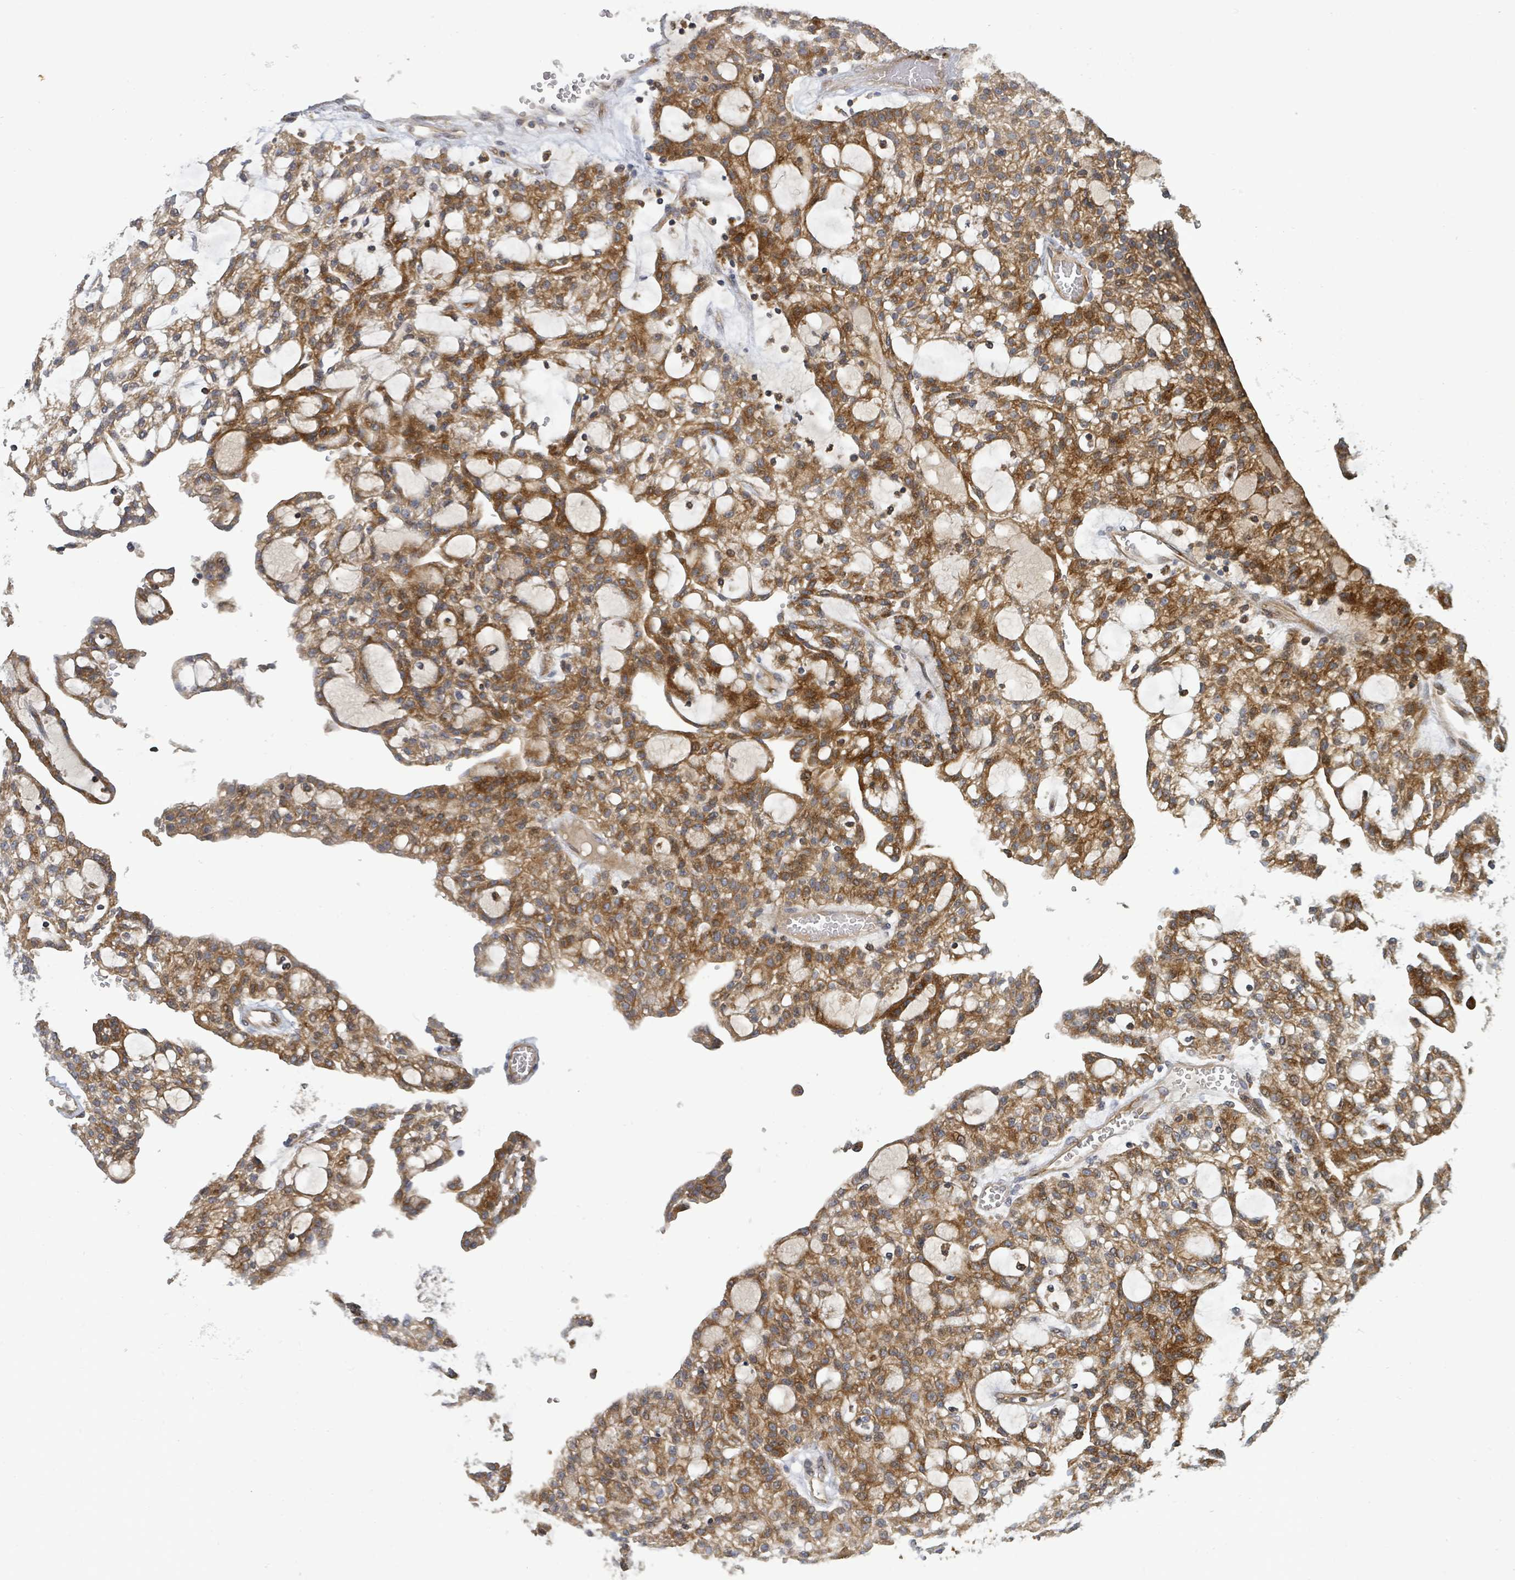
{"staining": {"intensity": "strong", "quantity": ">75%", "location": "cytoplasmic/membranous"}, "tissue": "renal cancer", "cell_type": "Tumor cells", "image_type": "cancer", "snomed": [{"axis": "morphology", "description": "Adenocarcinoma, NOS"}, {"axis": "topography", "description": "Kidney"}], "caption": "Human renal cancer stained with a brown dye exhibits strong cytoplasmic/membranous positive positivity in approximately >75% of tumor cells.", "gene": "STARD4", "patient": {"sex": "male", "age": 63}}